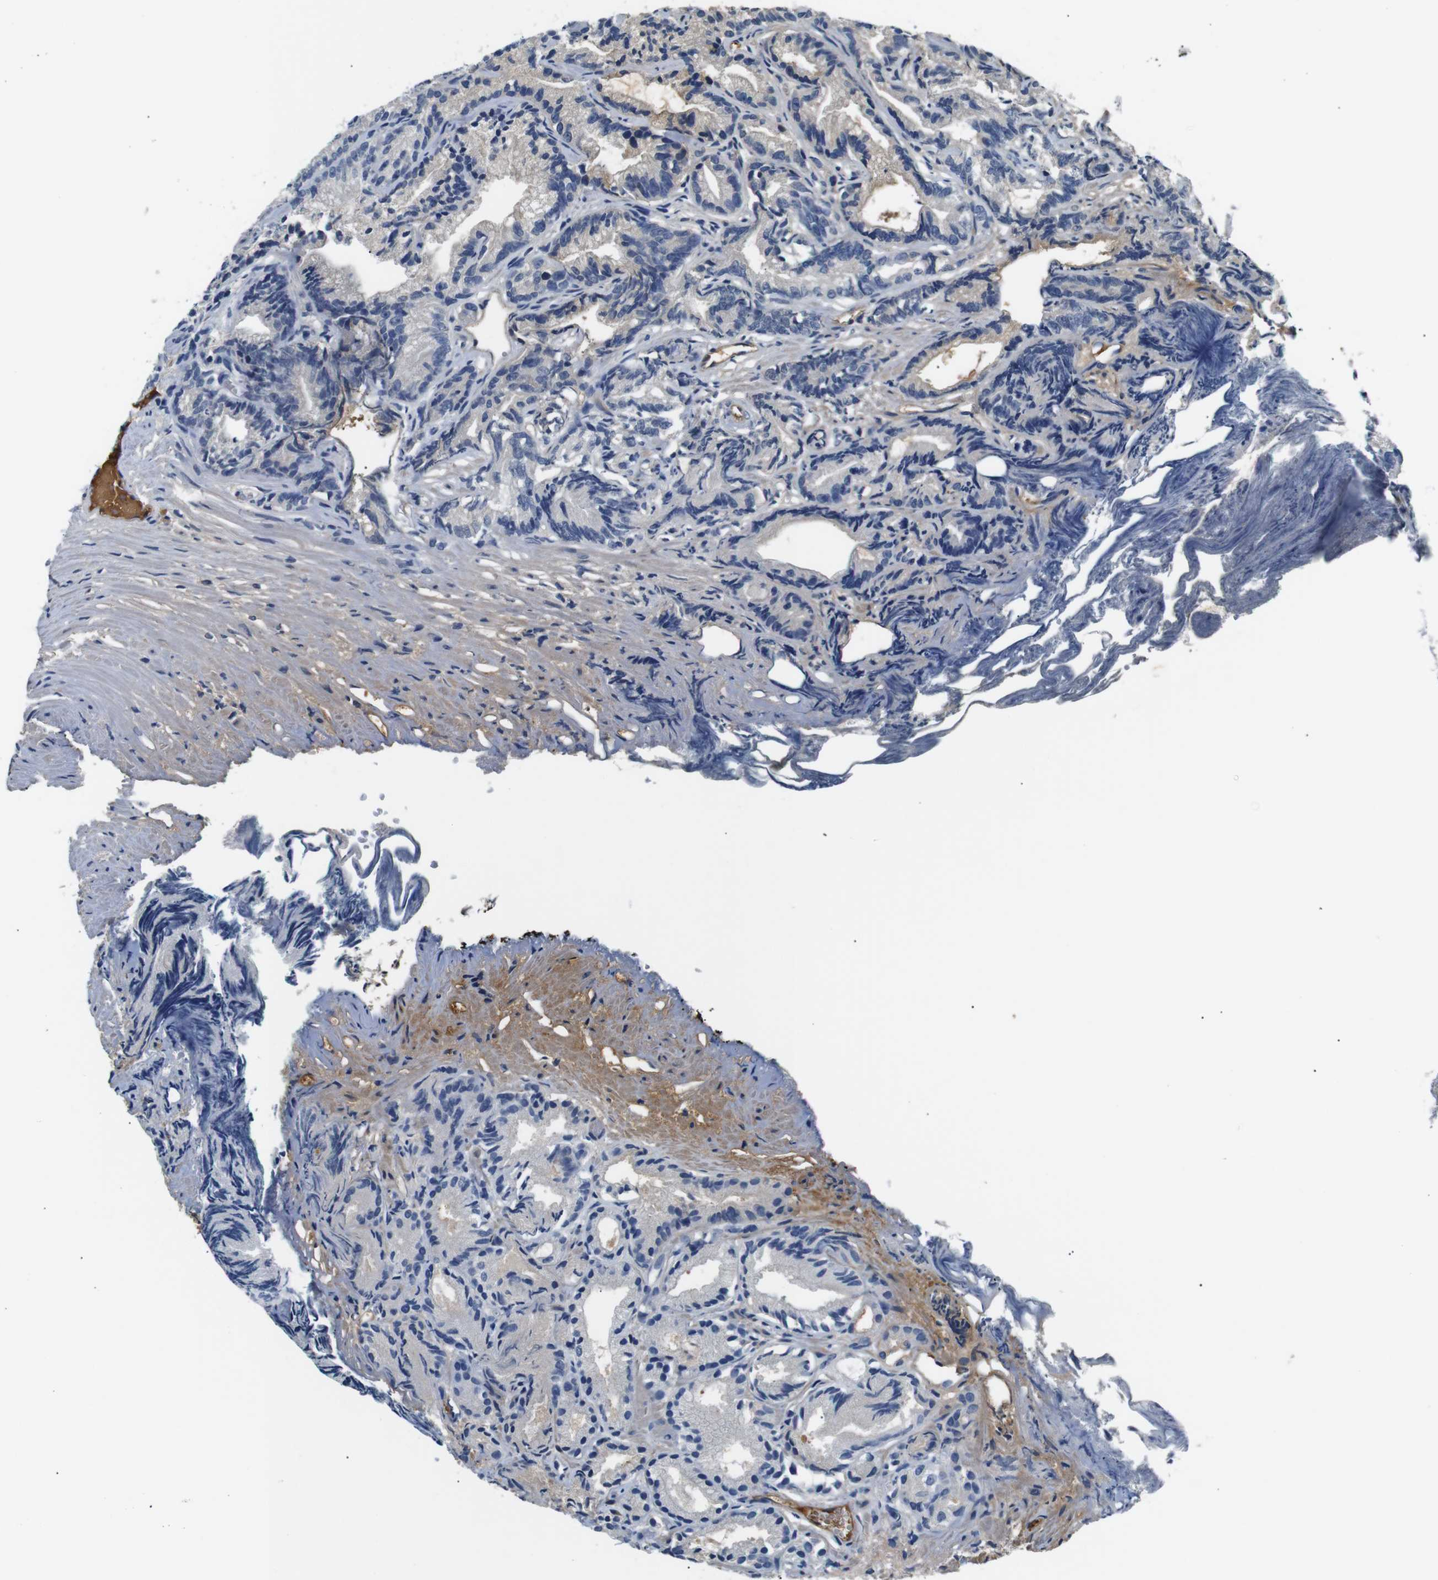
{"staining": {"intensity": "negative", "quantity": "none", "location": "none"}, "tissue": "prostate cancer", "cell_type": "Tumor cells", "image_type": "cancer", "snomed": [{"axis": "morphology", "description": "Adenocarcinoma, Low grade"}, {"axis": "topography", "description": "Prostate"}], "caption": "The image shows no staining of tumor cells in prostate low-grade adenocarcinoma.", "gene": "LHCGR", "patient": {"sex": "male", "age": 89}}